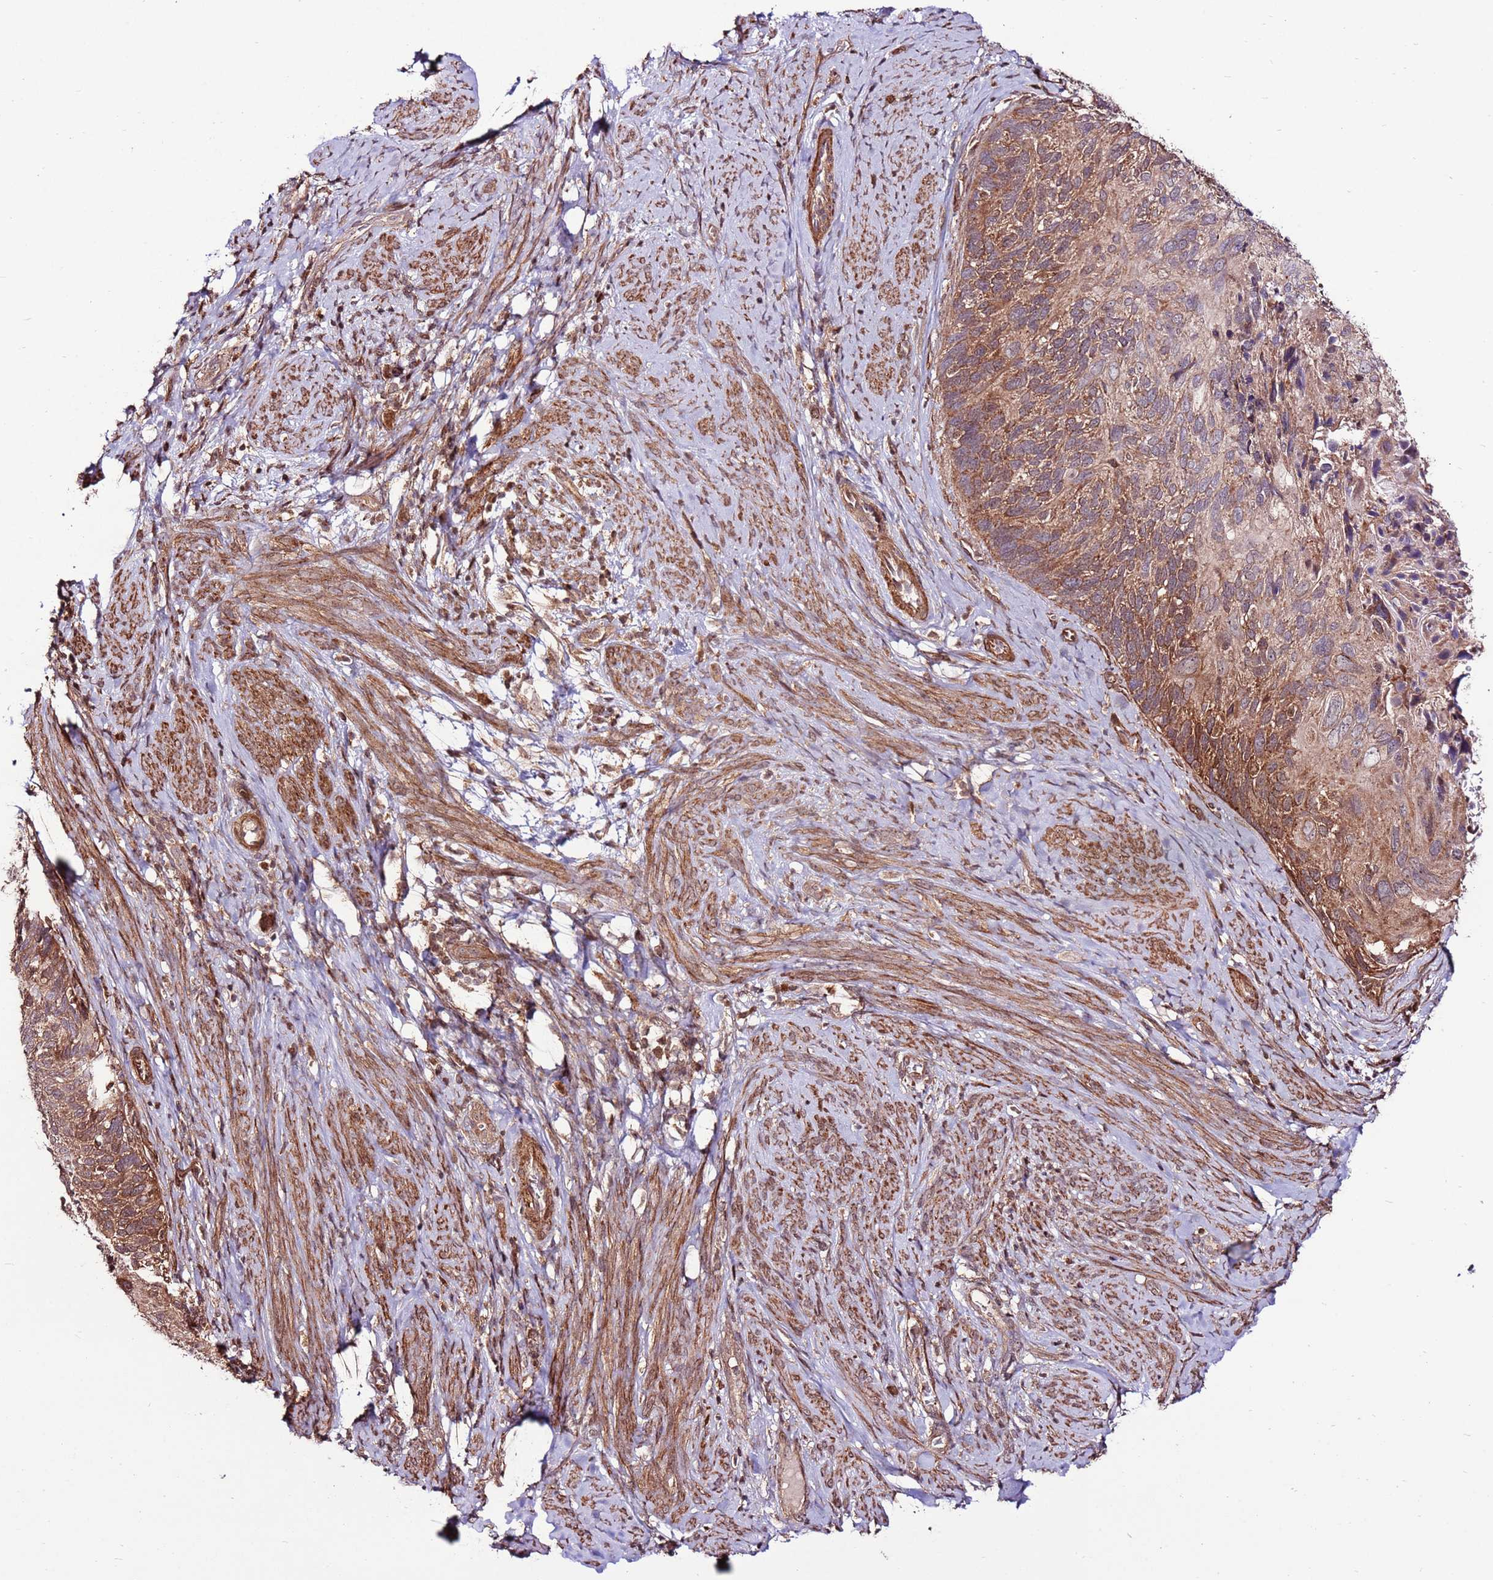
{"staining": {"intensity": "moderate", "quantity": "25%-75%", "location": "cytoplasmic/membranous"}, "tissue": "cervical cancer", "cell_type": "Tumor cells", "image_type": "cancer", "snomed": [{"axis": "morphology", "description": "Squamous cell carcinoma, NOS"}, {"axis": "topography", "description": "Cervix"}], "caption": "There is medium levels of moderate cytoplasmic/membranous staining in tumor cells of squamous cell carcinoma (cervical), as demonstrated by immunohistochemical staining (brown color).", "gene": "CCDC112", "patient": {"sex": "female", "age": 80}}